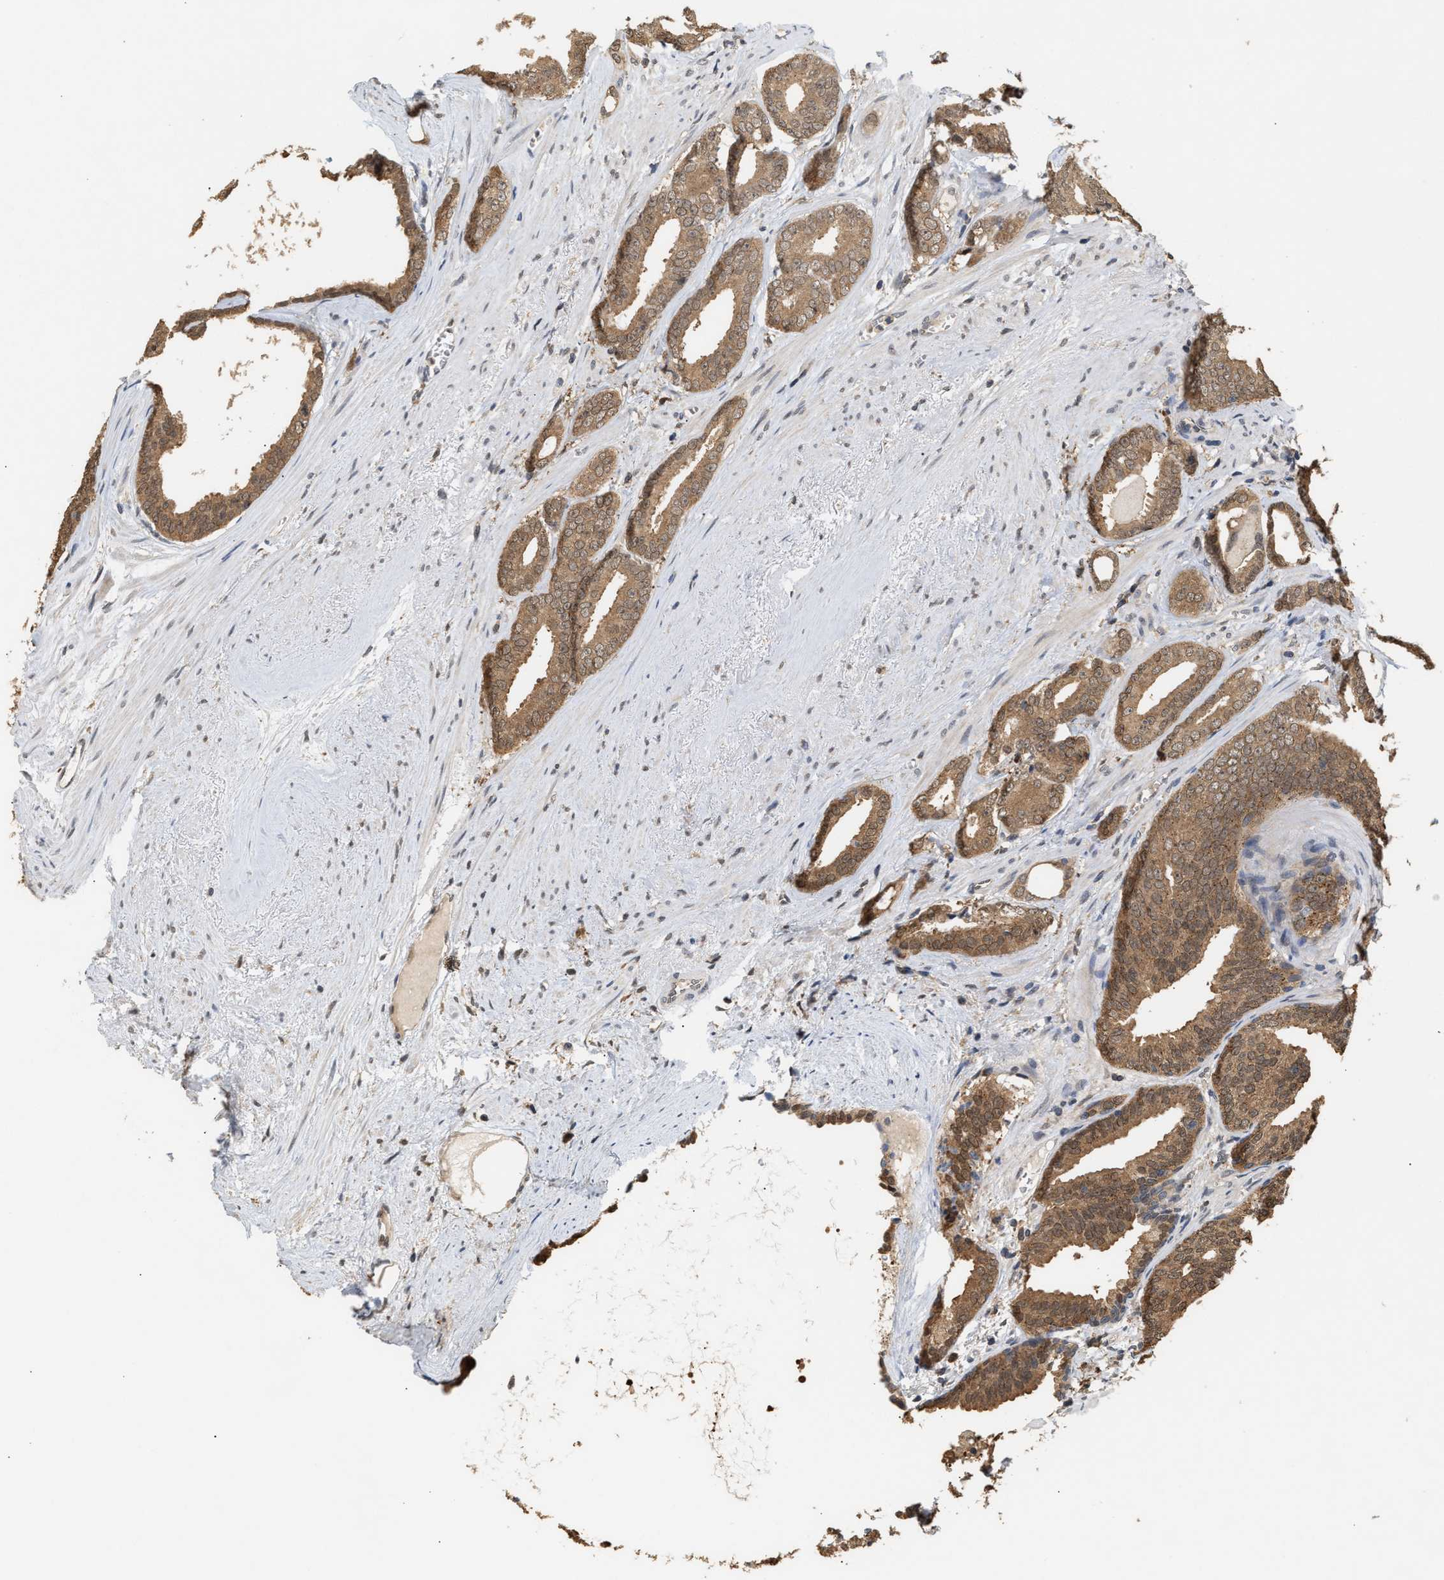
{"staining": {"intensity": "moderate", "quantity": ">75%", "location": "cytoplasmic/membranous,nuclear"}, "tissue": "prostate cancer", "cell_type": "Tumor cells", "image_type": "cancer", "snomed": [{"axis": "morphology", "description": "Adenocarcinoma, Medium grade"}, {"axis": "topography", "description": "Prostate"}], "caption": "This histopathology image demonstrates prostate medium-grade adenocarcinoma stained with IHC to label a protein in brown. The cytoplasmic/membranous and nuclear of tumor cells show moderate positivity for the protein. Nuclei are counter-stained blue.", "gene": "ABHD5", "patient": {"sex": "male", "age": 79}}